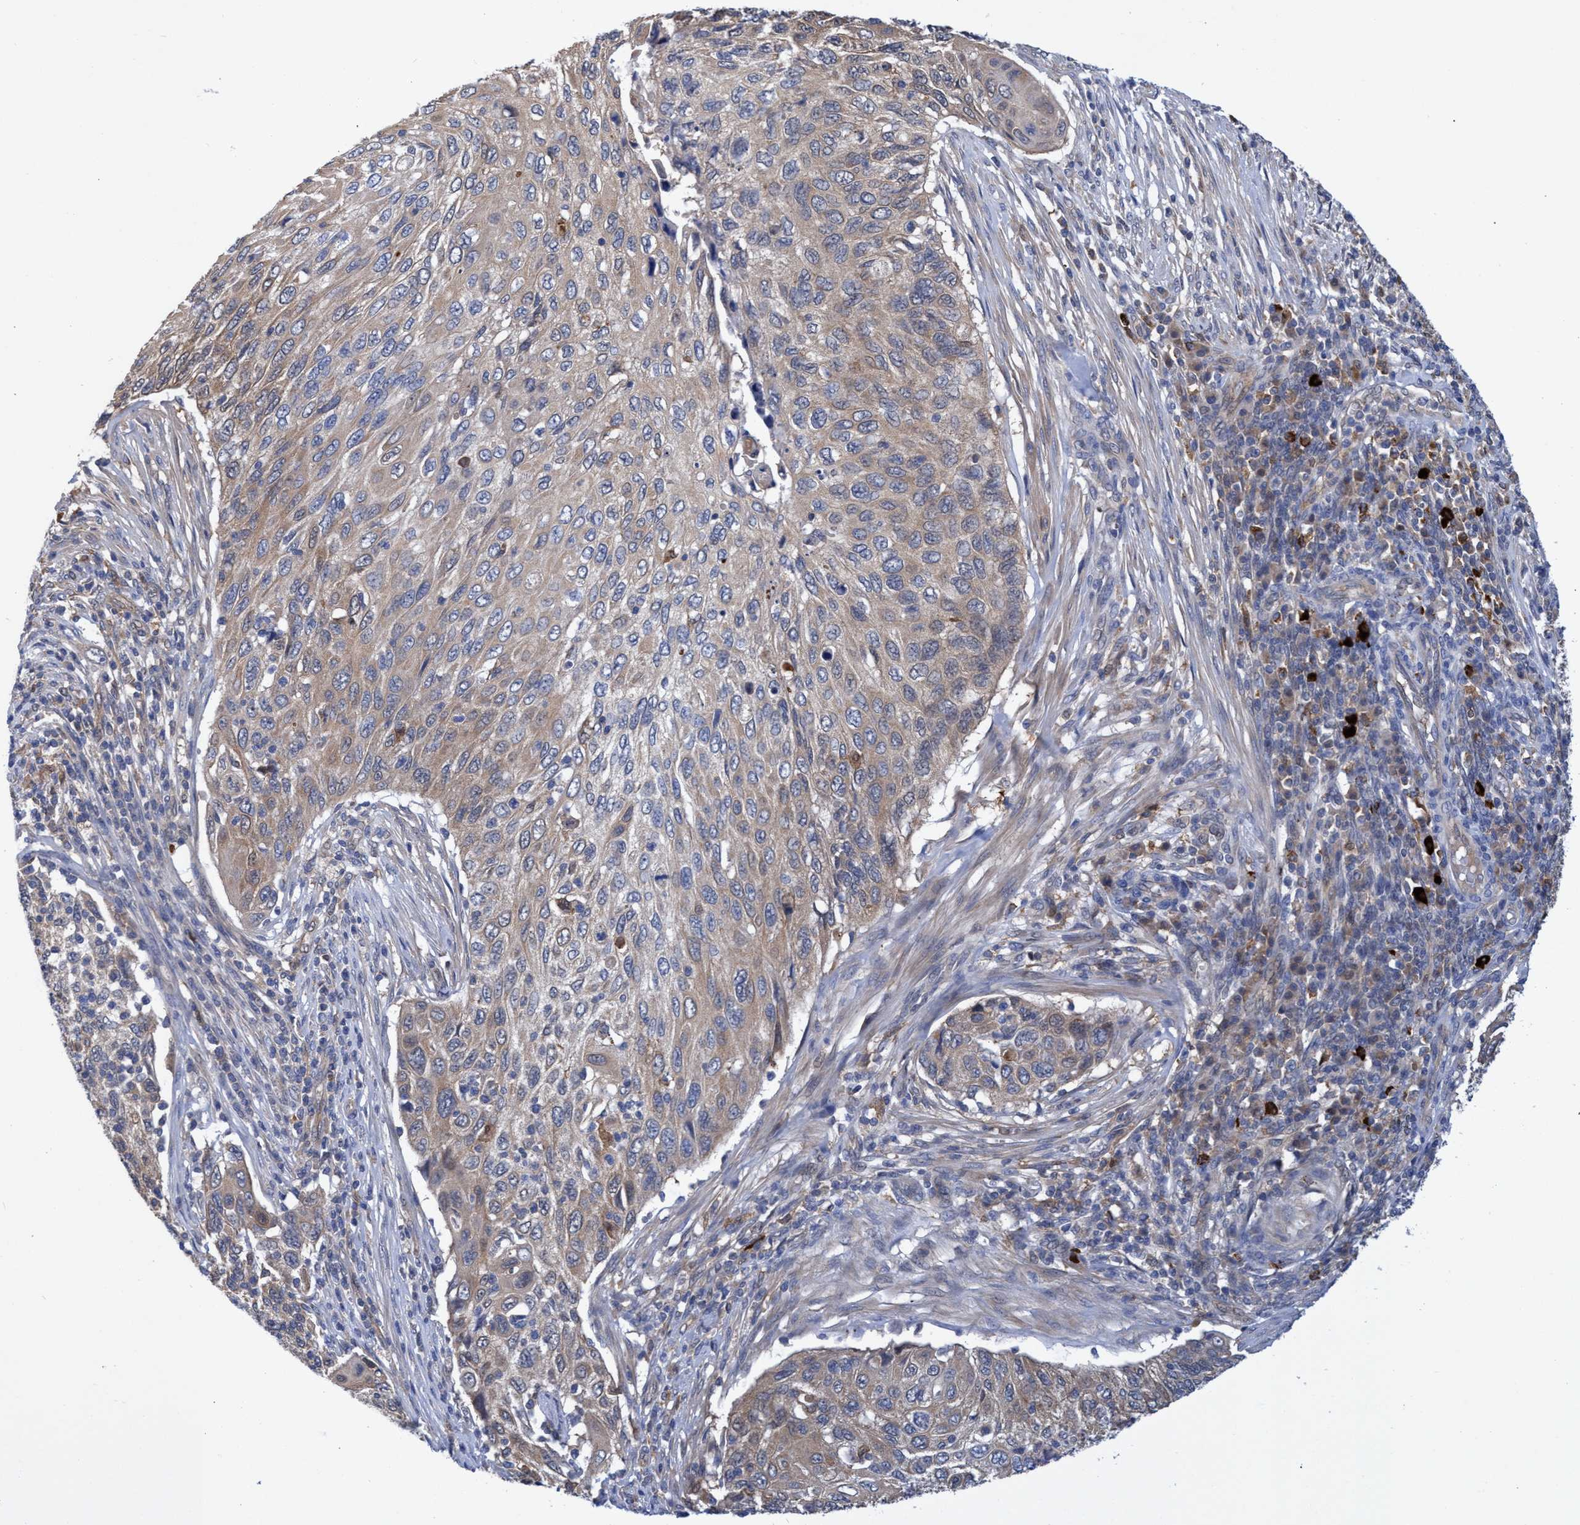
{"staining": {"intensity": "weak", "quantity": ">75%", "location": "cytoplasmic/membranous"}, "tissue": "cervical cancer", "cell_type": "Tumor cells", "image_type": "cancer", "snomed": [{"axis": "morphology", "description": "Squamous cell carcinoma, NOS"}, {"axis": "topography", "description": "Cervix"}], "caption": "An image of cervical cancer stained for a protein exhibits weak cytoplasmic/membranous brown staining in tumor cells.", "gene": "PNPO", "patient": {"sex": "female", "age": 70}}